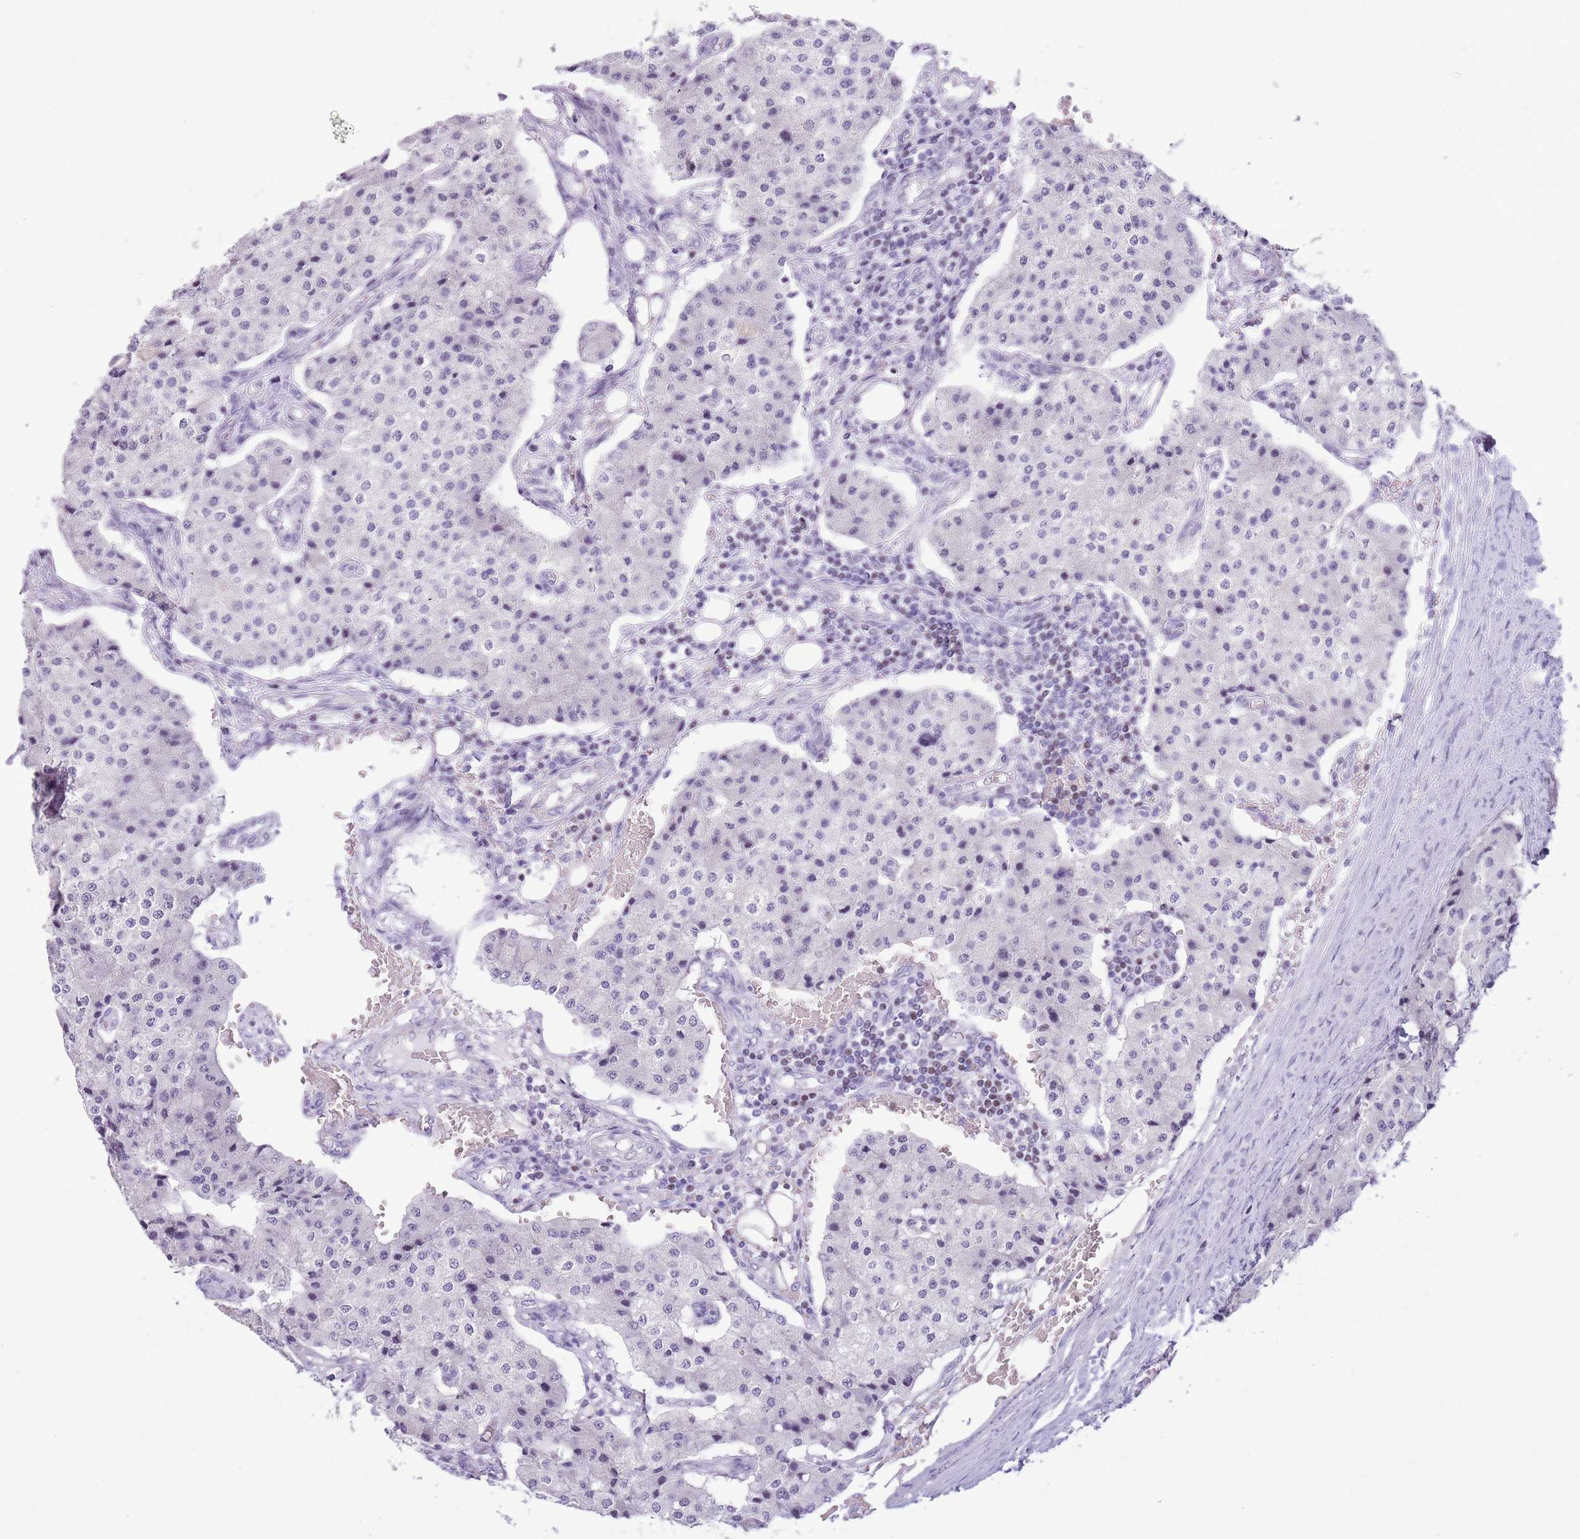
{"staining": {"intensity": "negative", "quantity": "none", "location": "none"}, "tissue": "carcinoid", "cell_type": "Tumor cells", "image_type": "cancer", "snomed": [{"axis": "morphology", "description": "Carcinoid, malignant, NOS"}, {"axis": "topography", "description": "Colon"}], "caption": "An image of malignant carcinoid stained for a protein exhibits no brown staining in tumor cells.", "gene": "BCL11B", "patient": {"sex": "female", "age": 52}}